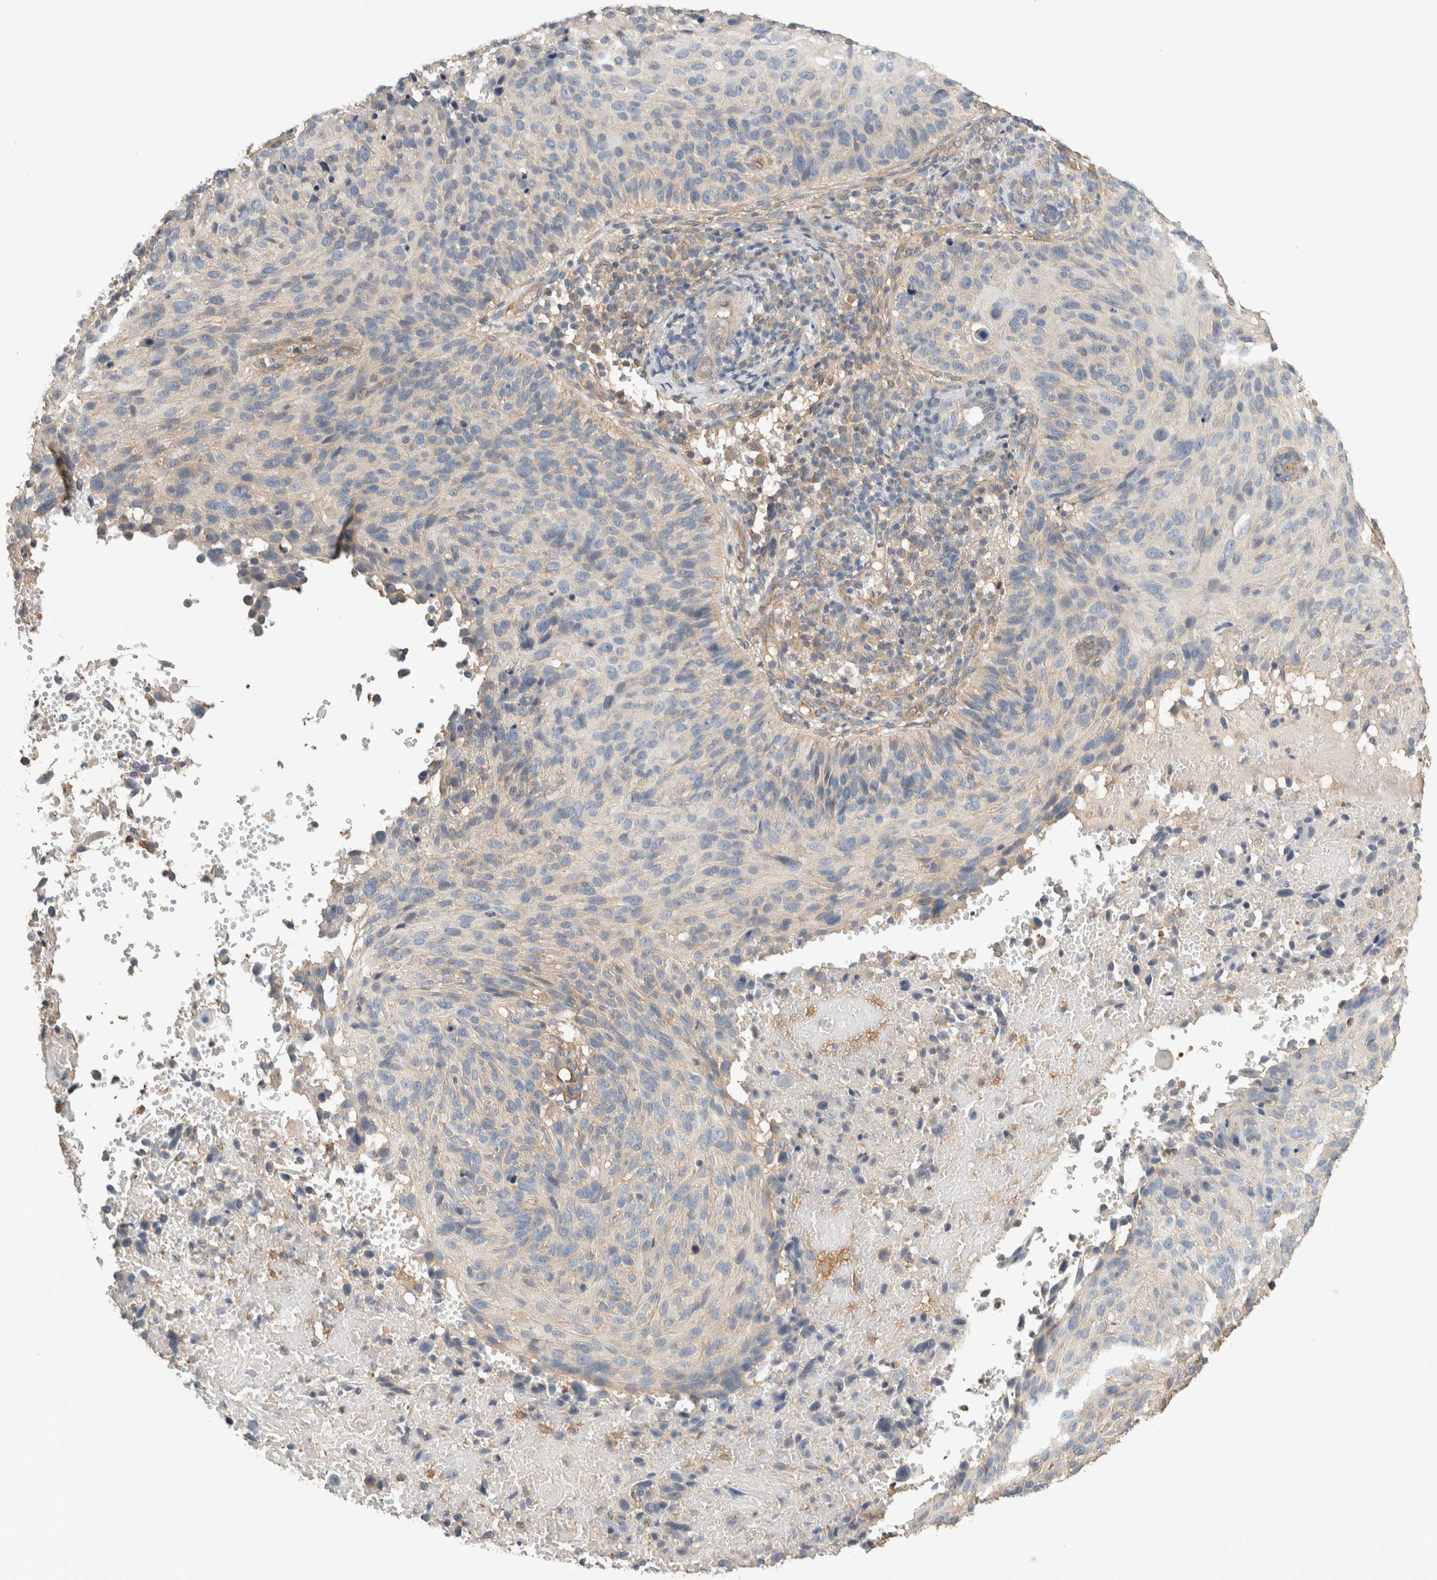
{"staining": {"intensity": "negative", "quantity": "none", "location": "none"}, "tissue": "cervical cancer", "cell_type": "Tumor cells", "image_type": "cancer", "snomed": [{"axis": "morphology", "description": "Squamous cell carcinoma, NOS"}, {"axis": "topography", "description": "Cervix"}], "caption": "There is no significant expression in tumor cells of squamous cell carcinoma (cervical).", "gene": "EIF4G3", "patient": {"sex": "female", "age": 74}}